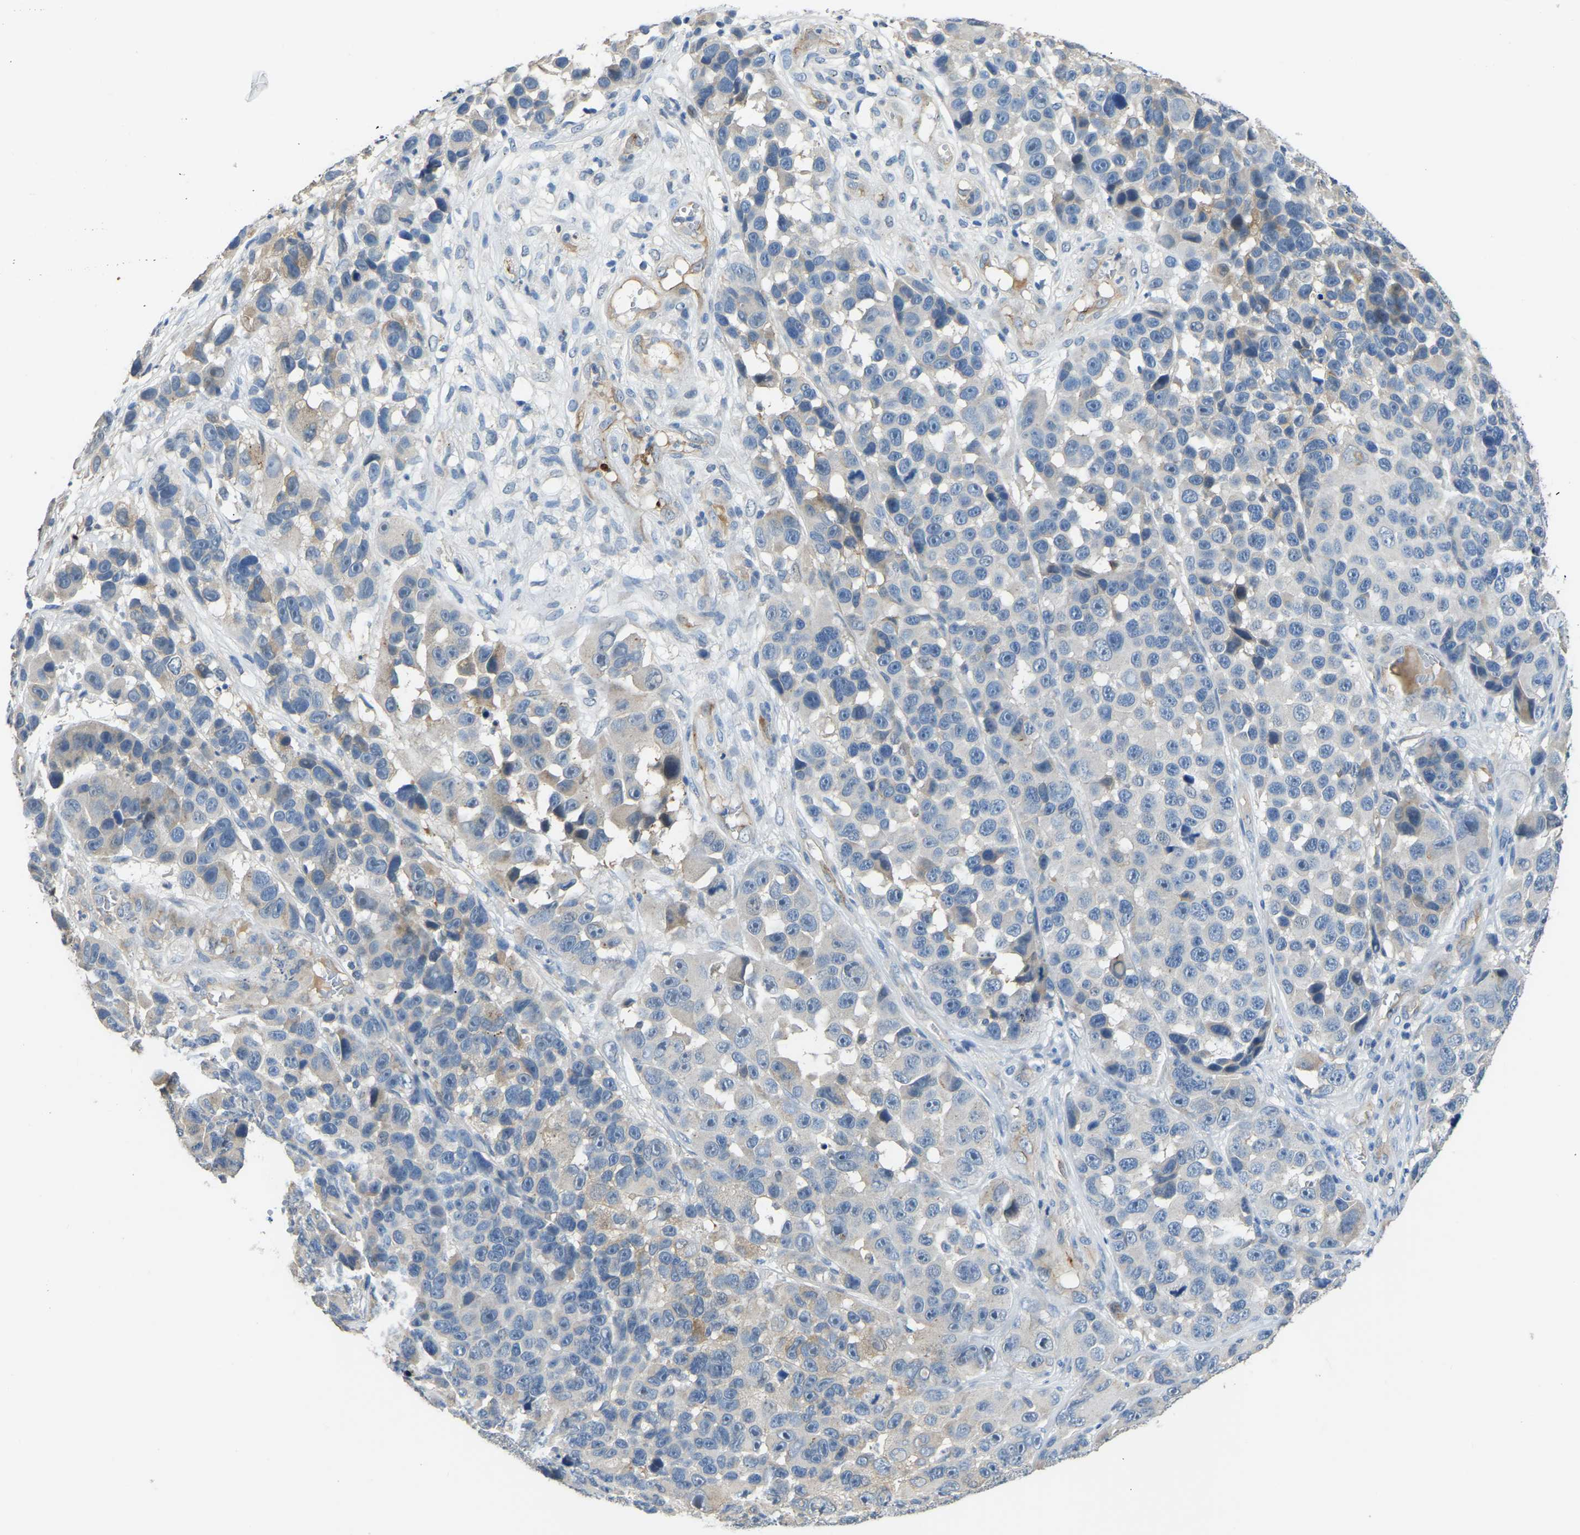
{"staining": {"intensity": "weak", "quantity": "<25%", "location": "cytoplasmic/membranous"}, "tissue": "melanoma", "cell_type": "Tumor cells", "image_type": "cancer", "snomed": [{"axis": "morphology", "description": "Malignant melanoma, NOS"}, {"axis": "topography", "description": "Skin"}], "caption": "Histopathology image shows no protein positivity in tumor cells of melanoma tissue. Nuclei are stained in blue.", "gene": "HIGD2B", "patient": {"sex": "male", "age": 53}}